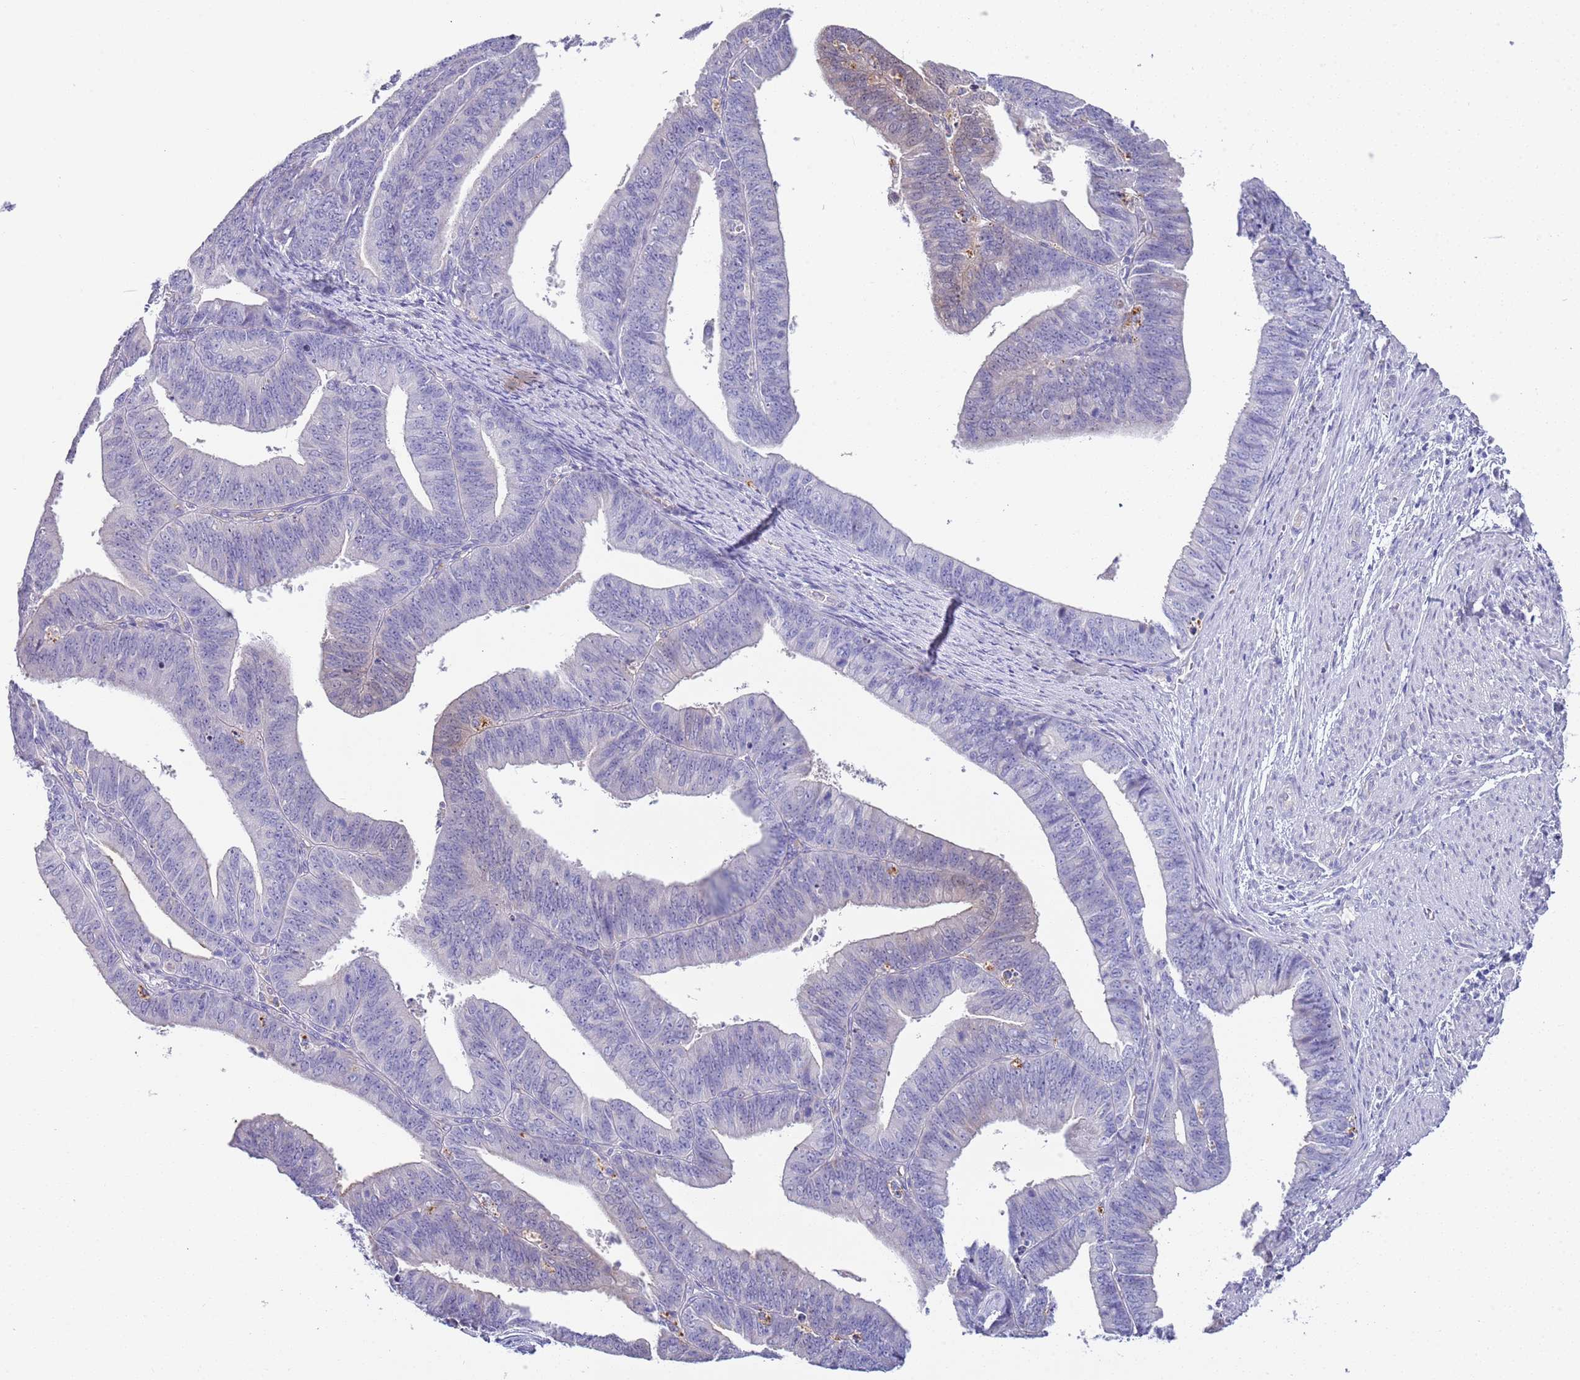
{"staining": {"intensity": "negative", "quantity": "none", "location": "none"}, "tissue": "endometrial cancer", "cell_type": "Tumor cells", "image_type": "cancer", "snomed": [{"axis": "morphology", "description": "Adenocarcinoma, NOS"}, {"axis": "topography", "description": "Endometrium"}], "caption": "Immunohistochemistry (IHC) image of neoplastic tissue: human endometrial cancer stained with DAB (3,3'-diaminobenzidine) reveals no significant protein staining in tumor cells.", "gene": "BRMS1L", "patient": {"sex": "female", "age": 73}}